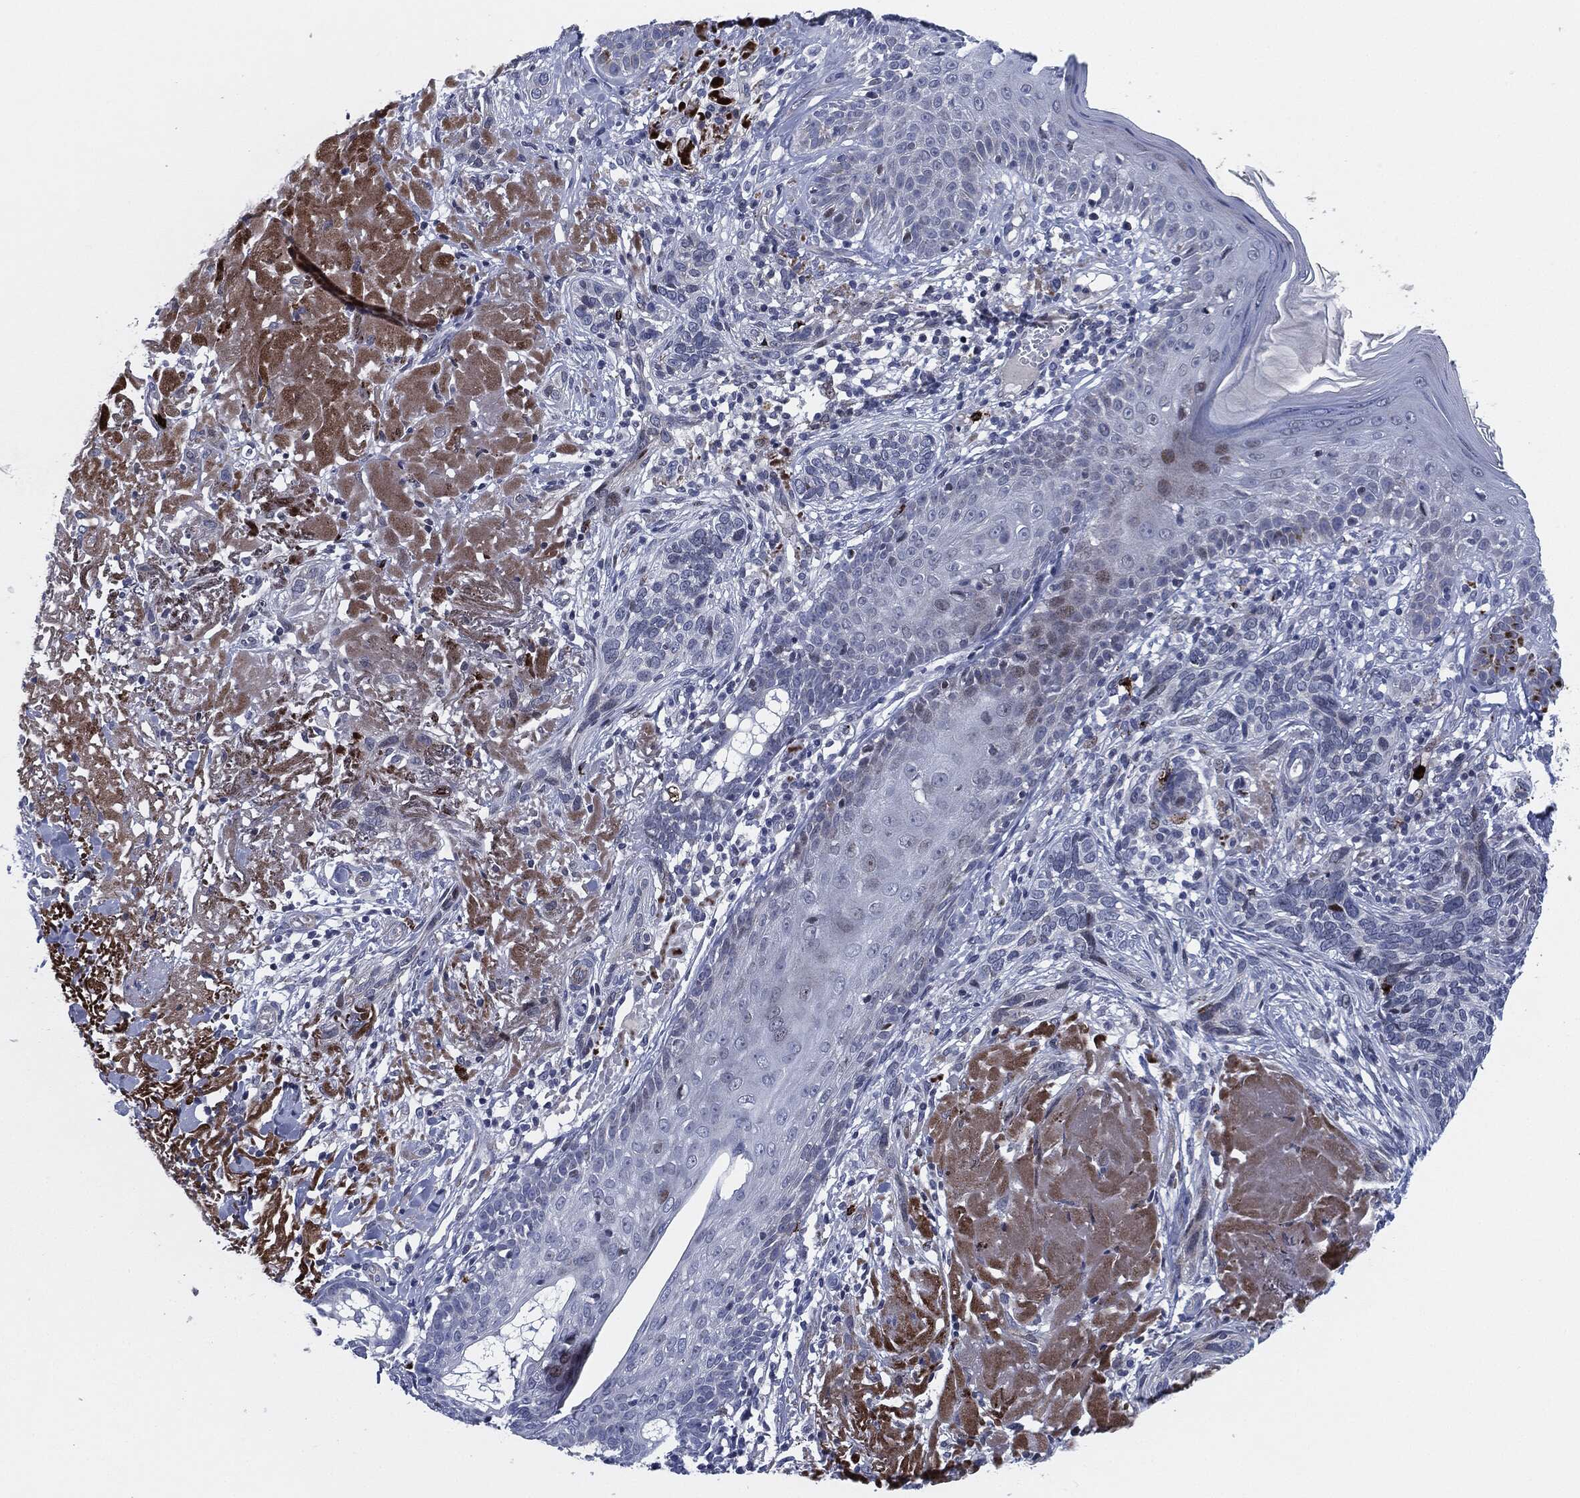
{"staining": {"intensity": "negative", "quantity": "none", "location": "none"}, "tissue": "skin cancer", "cell_type": "Tumor cells", "image_type": "cancer", "snomed": [{"axis": "morphology", "description": "Basal cell carcinoma"}, {"axis": "topography", "description": "Skin"}], "caption": "Human skin cancer (basal cell carcinoma) stained for a protein using immunohistochemistry reveals no staining in tumor cells.", "gene": "MPO", "patient": {"sex": "male", "age": 91}}